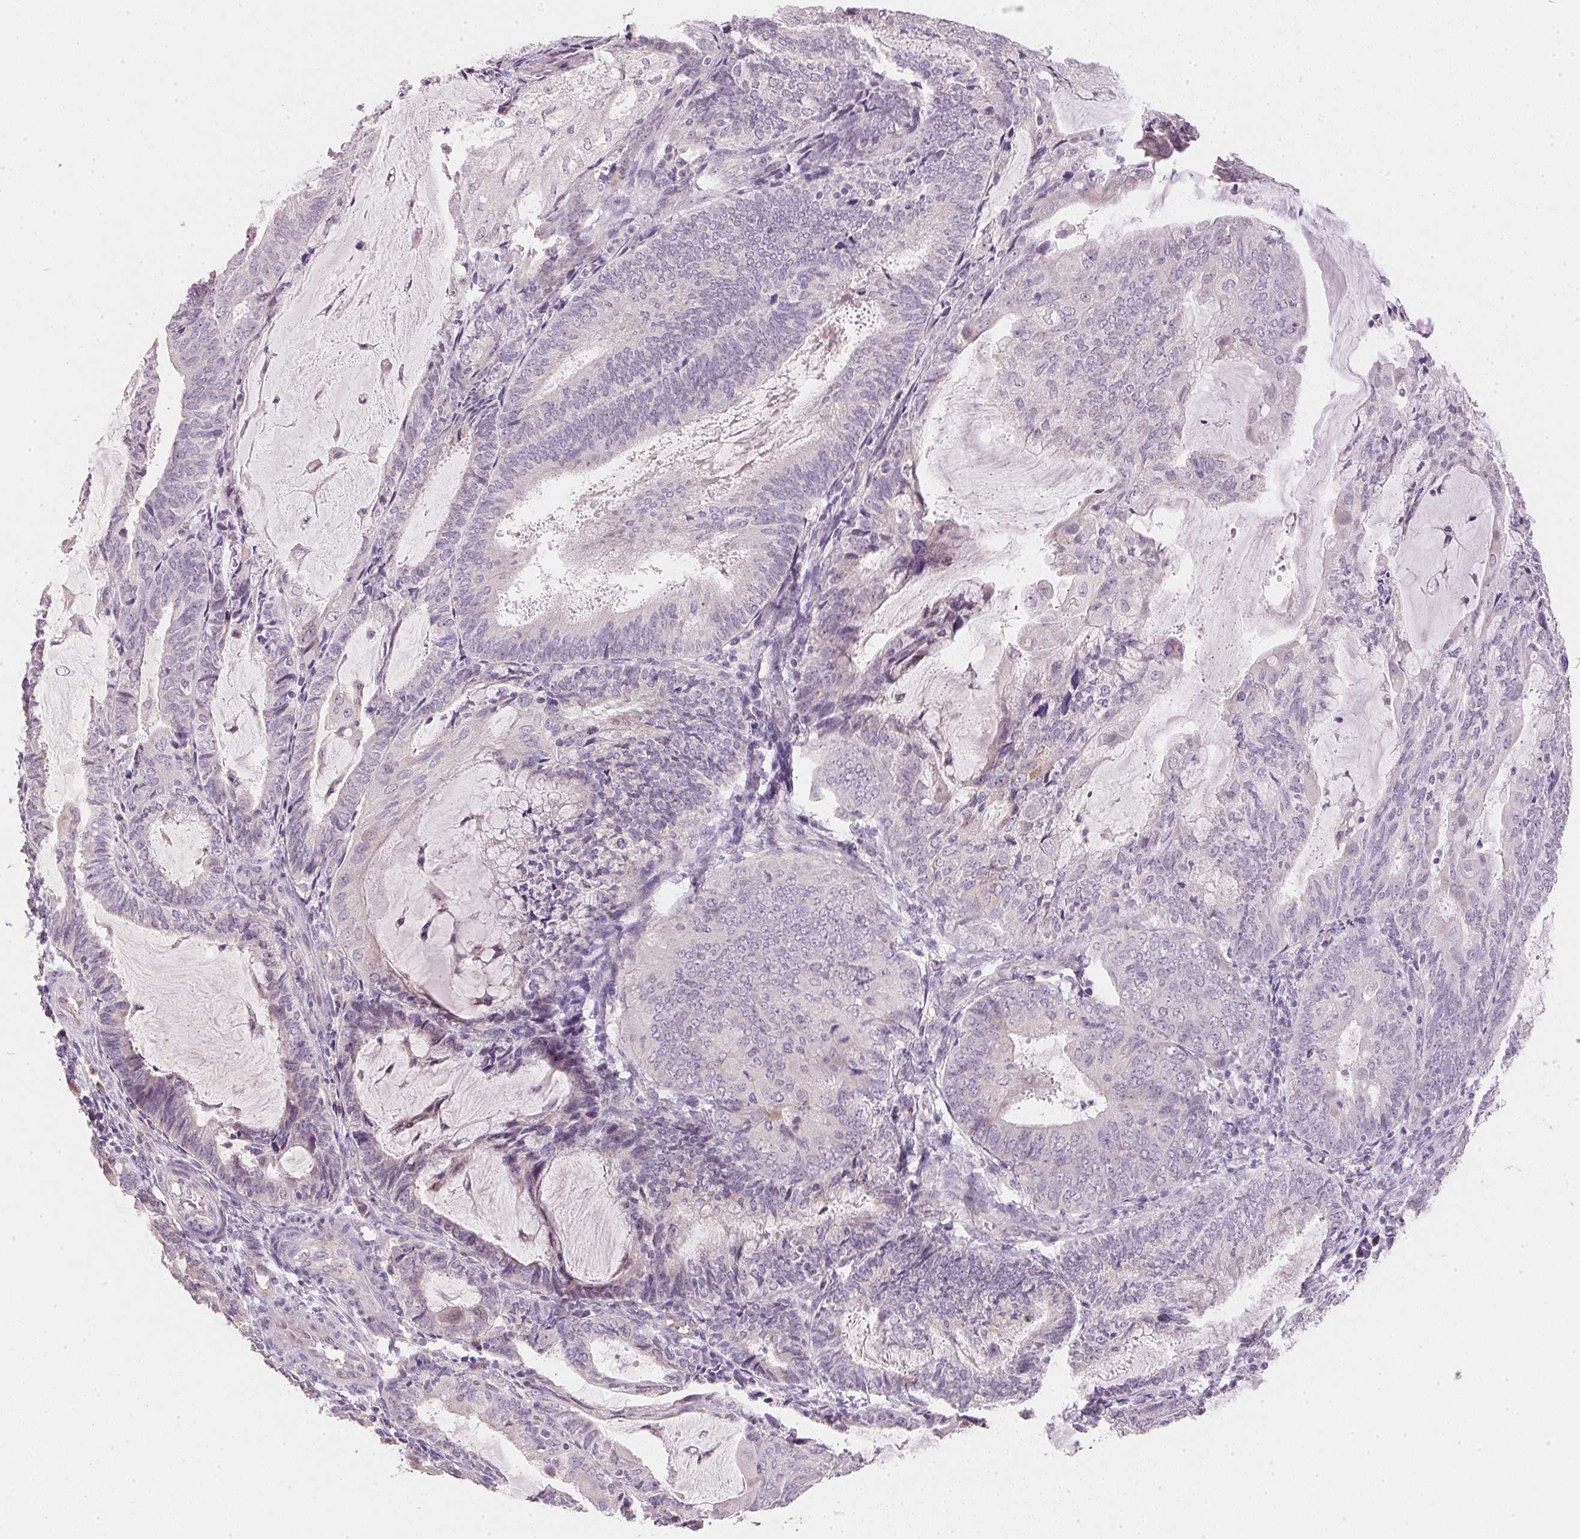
{"staining": {"intensity": "negative", "quantity": "none", "location": "none"}, "tissue": "endometrial cancer", "cell_type": "Tumor cells", "image_type": "cancer", "snomed": [{"axis": "morphology", "description": "Adenocarcinoma, NOS"}, {"axis": "topography", "description": "Endometrium"}], "caption": "High magnification brightfield microscopy of endometrial cancer (adenocarcinoma) stained with DAB (brown) and counterstained with hematoxylin (blue): tumor cells show no significant expression.", "gene": "DHCR24", "patient": {"sex": "female", "age": 81}}